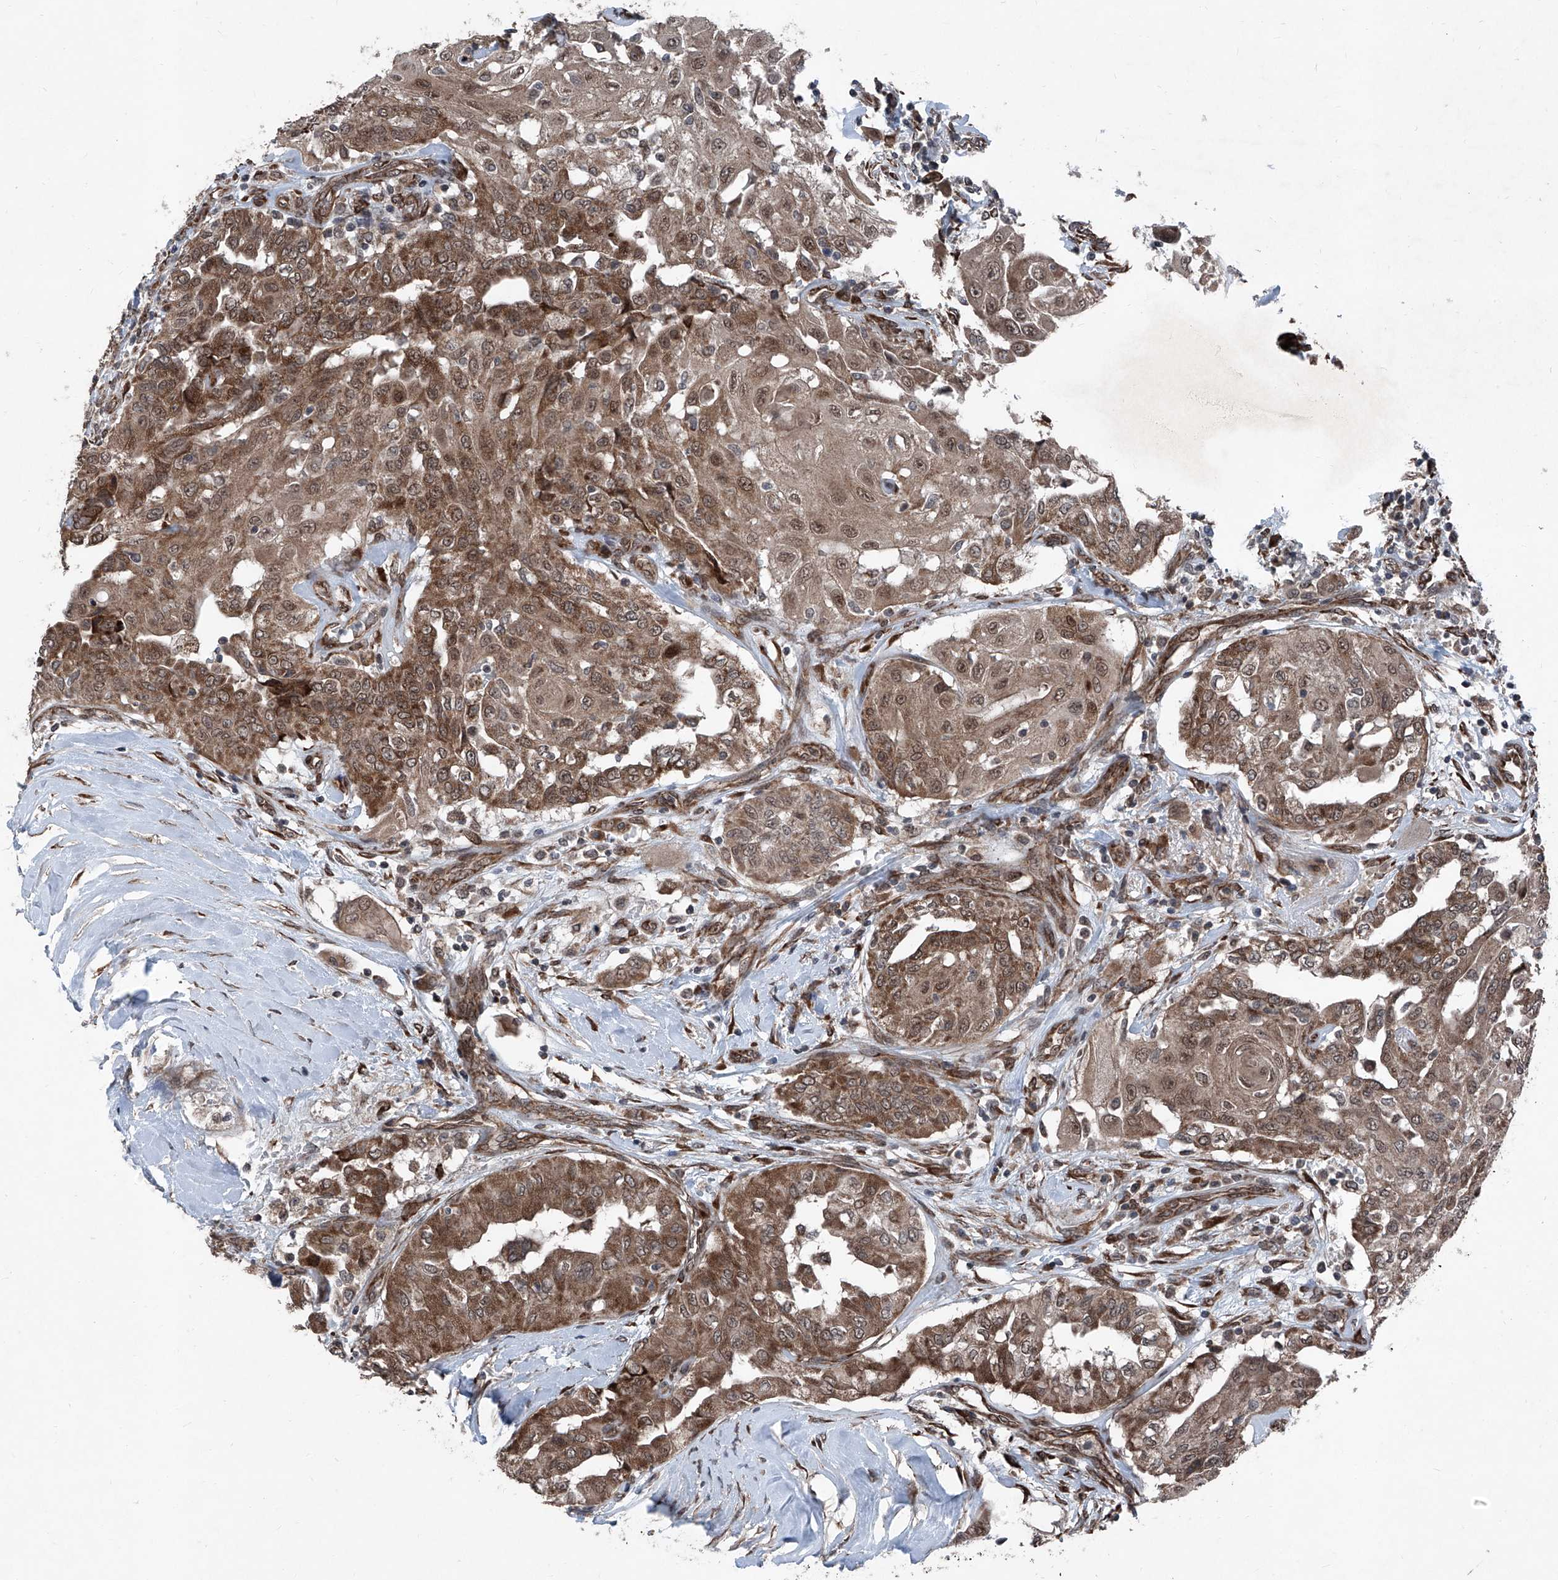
{"staining": {"intensity": "moderate", "quantity": ">75%", "location": "nuclear"}, "tissue": "thyroid cancer", "cell_type": "Tumor cells", "image_type": "cancer", "snomed": [{"axis": "morphology", "description": "Papillary adenocarcinoma, NOS"}, {"axis": "topography", "description": "Thyroid gland"}], "caption": "Immunohistochemistry micrograph of thyroid cancer (papillary adenocarcinoma) stained for a protein (brown), which reveals medium levels of moderate nuclear expression in approximately >75% of tumor cells.", "gene": "COA7", "patient": {"sex": "female", "age": 59}}